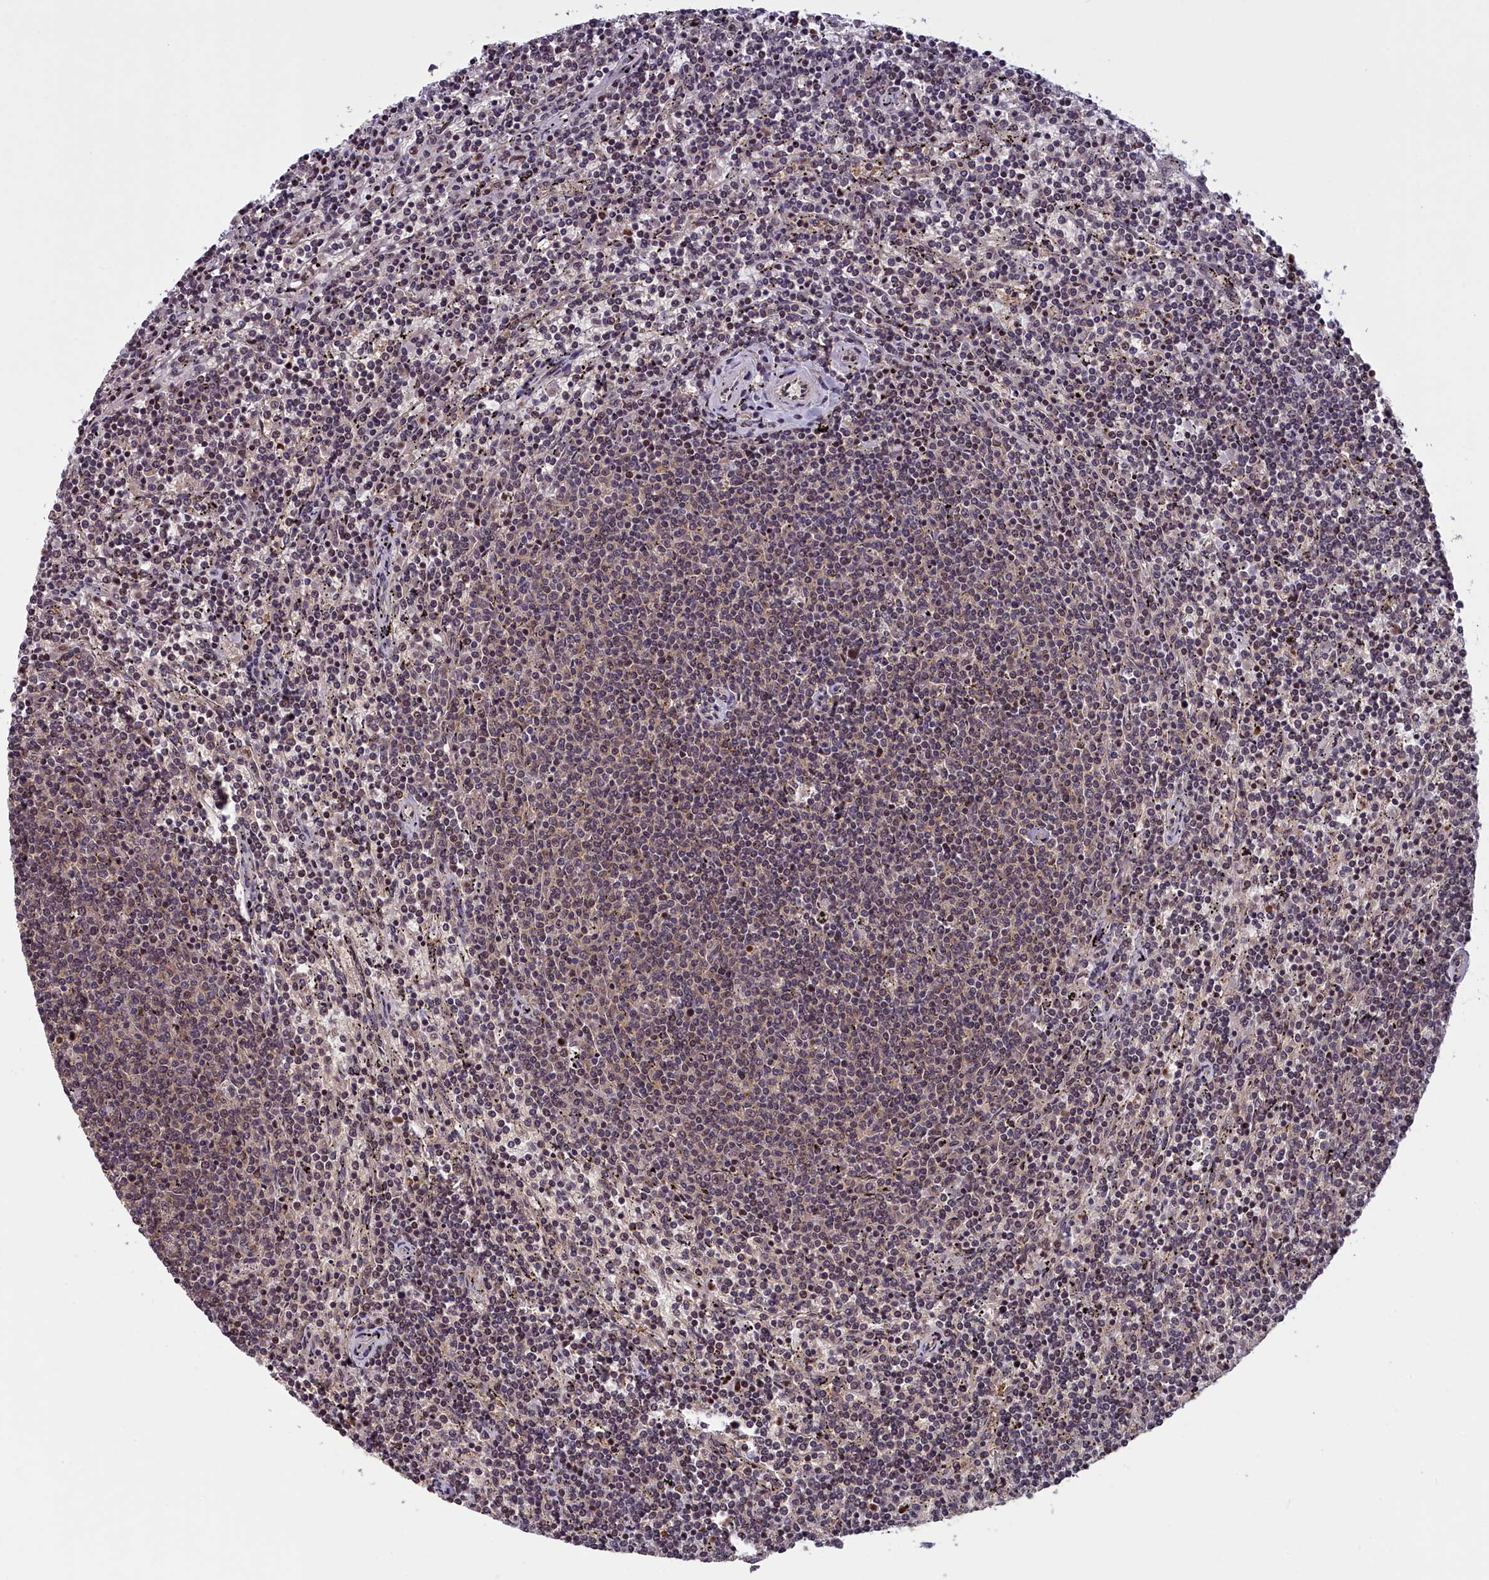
{"staining": {"intensity": "negative", "quantity": "none", "location": "none"}, "tissue": "lymphoma", "cell_type": "Tumor cells", "image_type": "cancer", "snomed": [{"axis": "morphology", "description": "Malignant lymphoma, non-Hodgkin's type, Low grade"}, {"axis": "topography", "description": "Spleen"}], "caption": "Human lymphoma stained for a protein using immunohistochemistry (IHC) shows no positivity in tumor cells.", "gene": "NUBP1", "patient": {"sex": "female", "age": 50}}